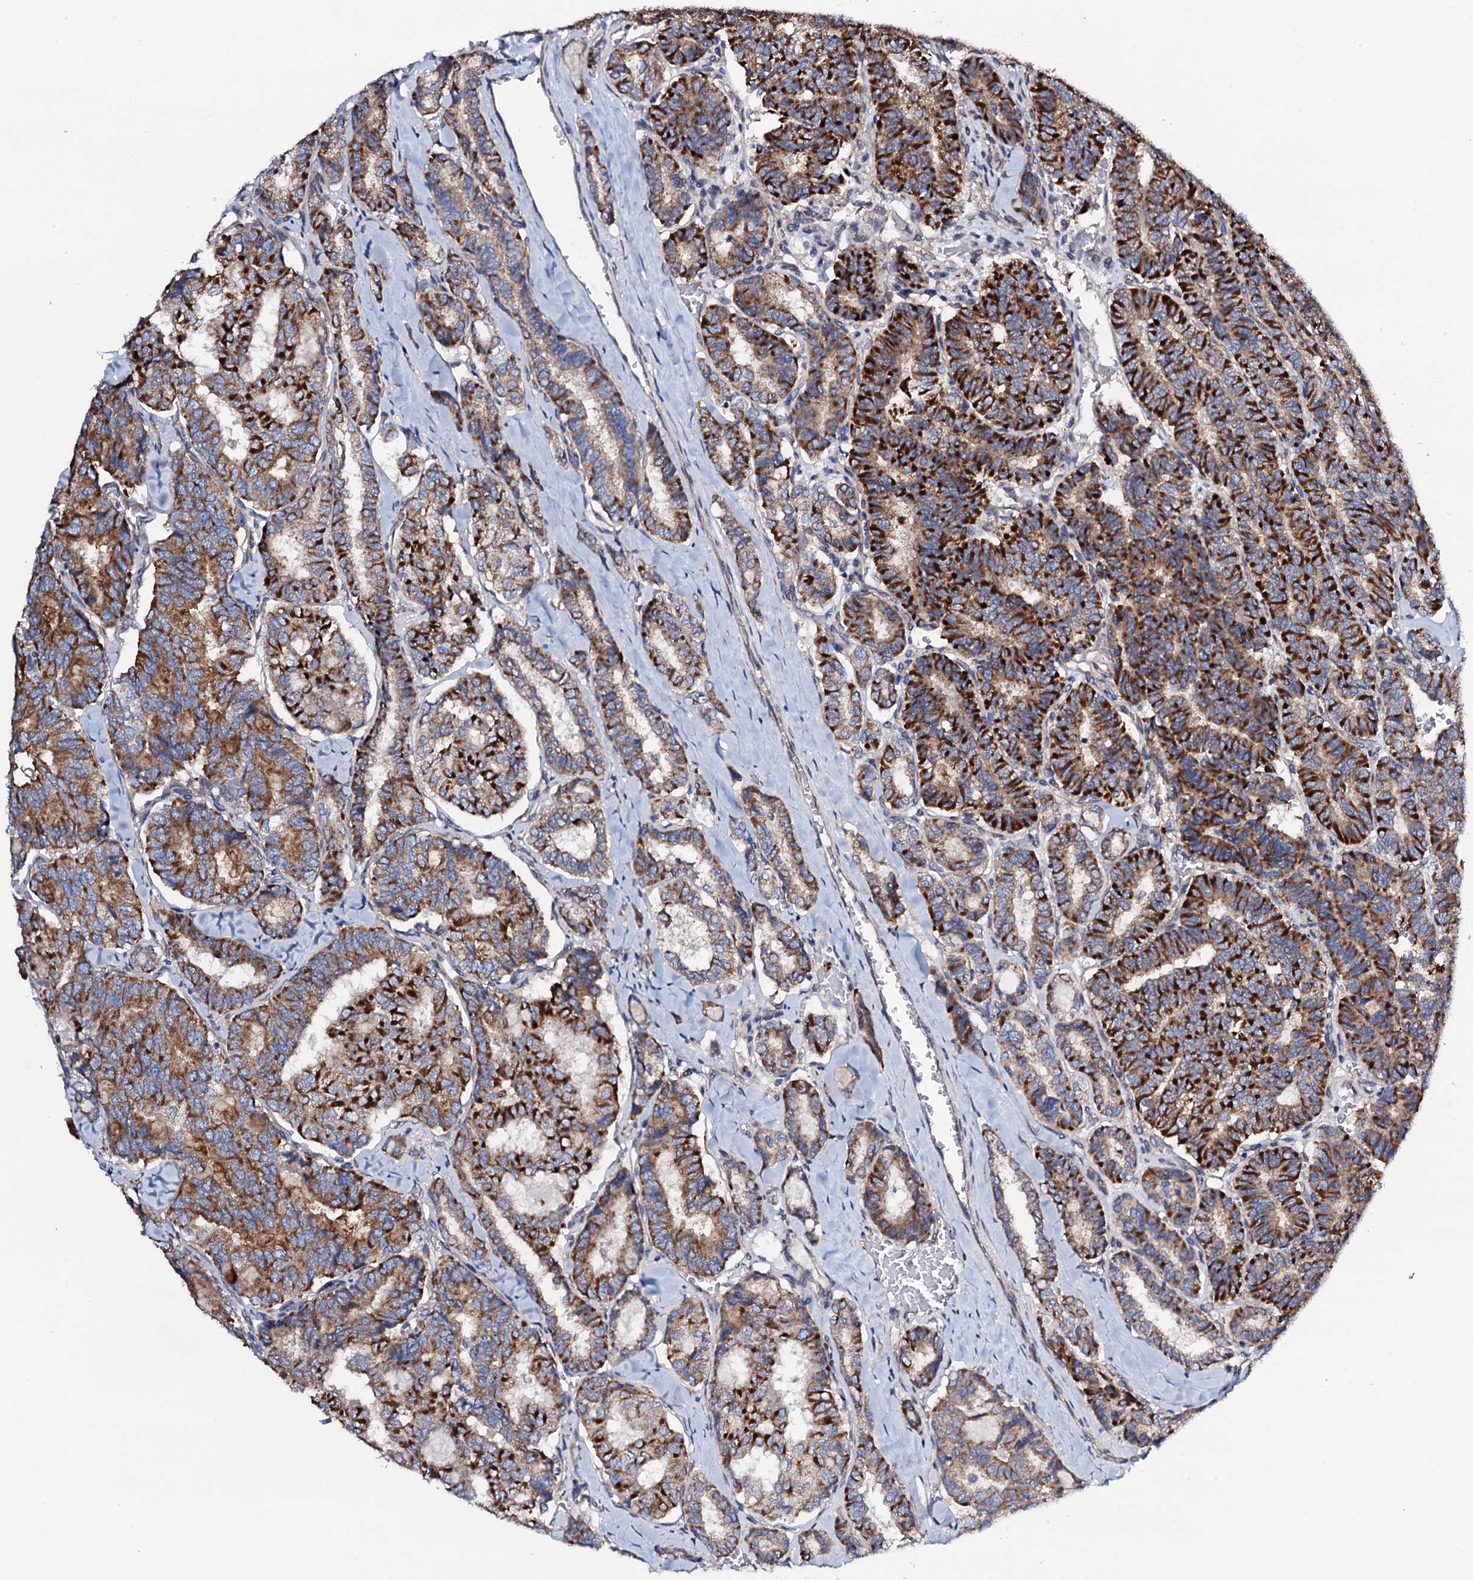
{"staining": {"intensity": "strong", "quantity": ">75%", "location": "cytoplasmic/membranous"}, "tissue": "thyroid cancer", "cell_type": "Tumor cells", "image_type": "cancer", "snomed": [{"axis": "morphology", "description": "Papillary adenocarcinoma, NOS"}, {"axis": "topography", "description": "Thyroid gland"}], "caption": "Papillary adenocarcinoma (thyroid) stained for a protein (brown) reveals strong cytoplasmic/membranous positive staining in about >75% of tumor cells.", "gene": "STARD13", "patient": {"sex": "female", "age": 35}}